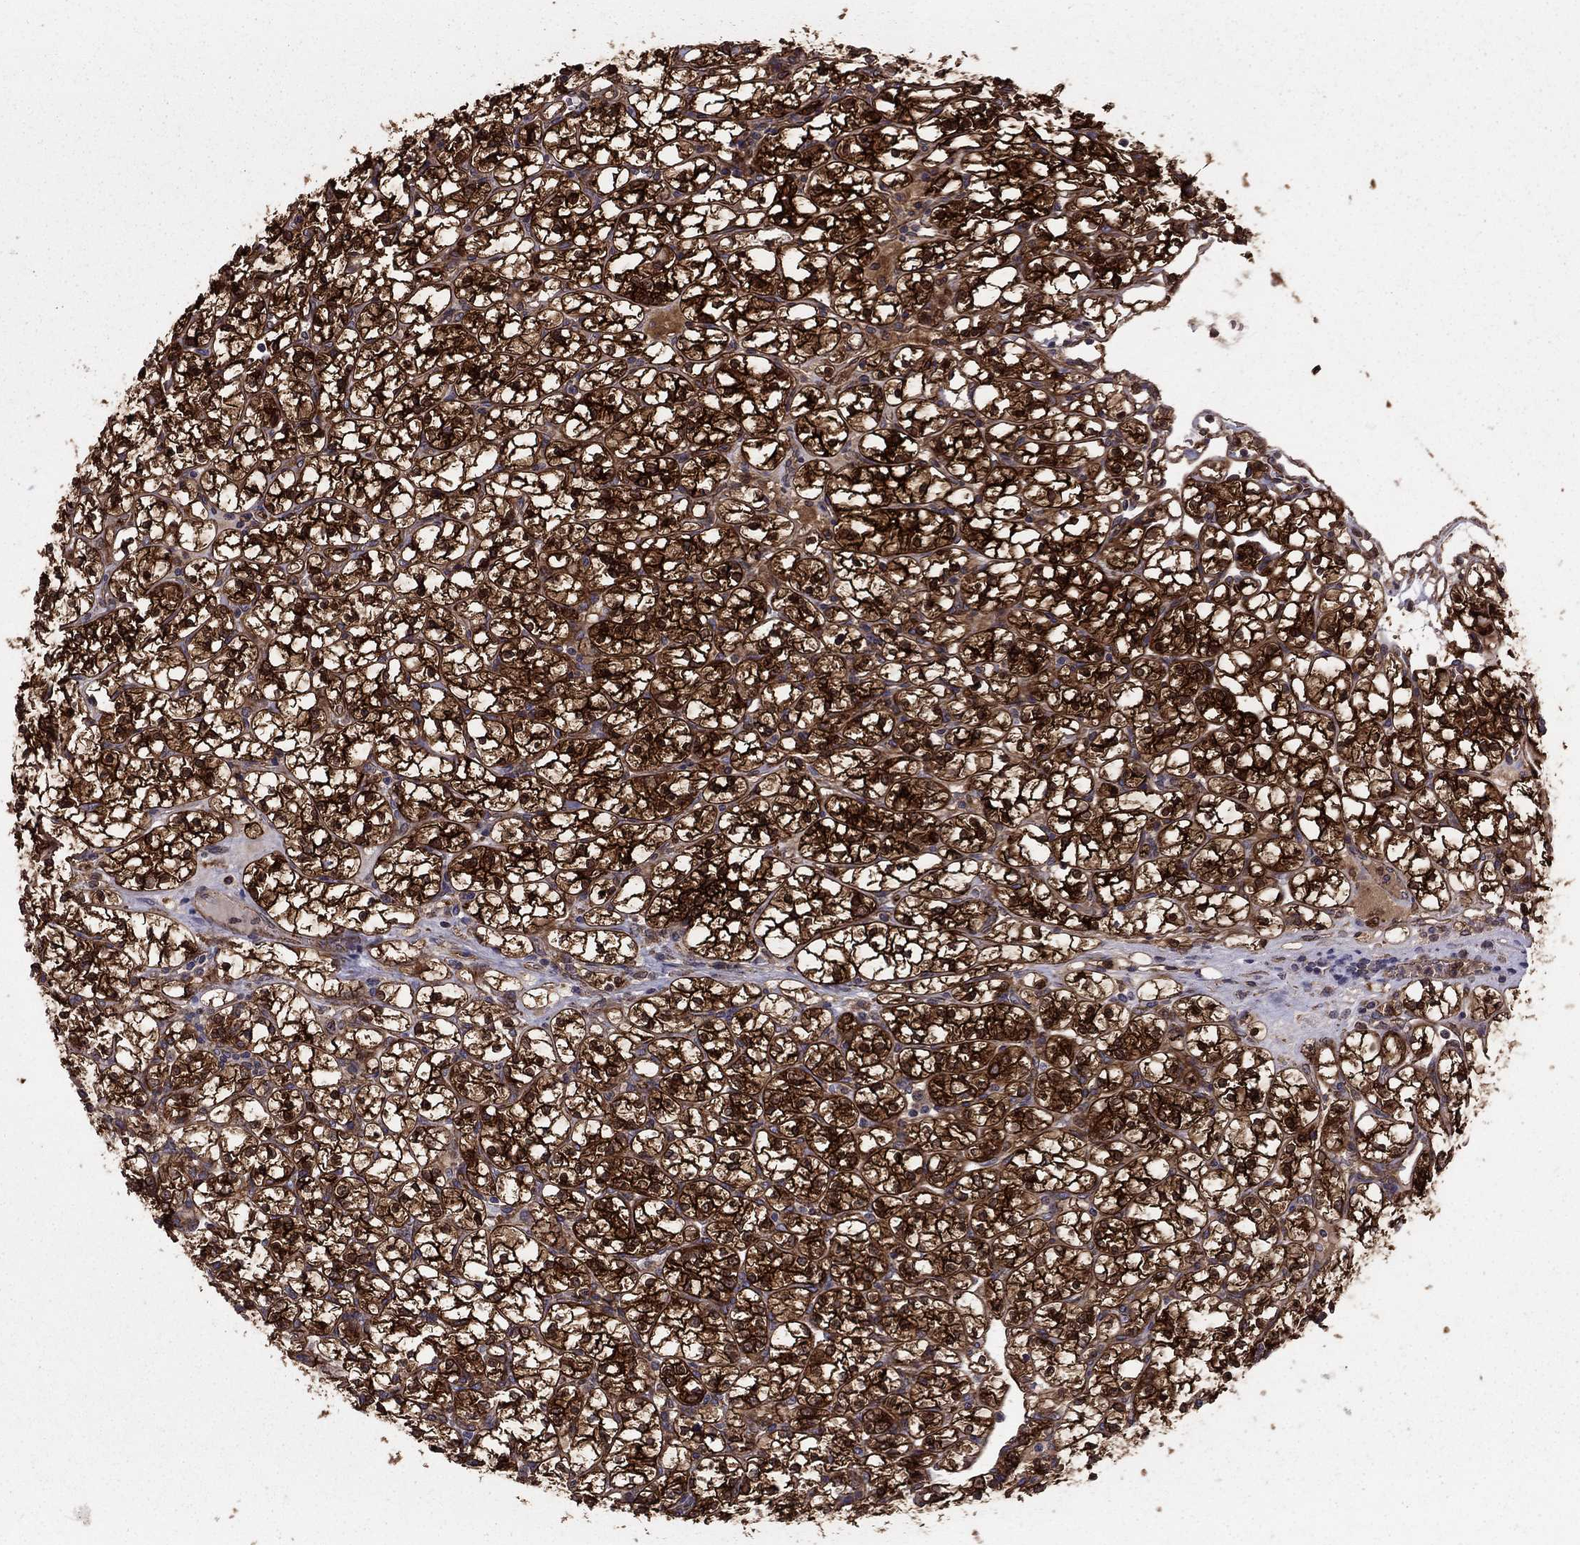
{"staining": {"intensity": "strong", "quantity": ">75%", "location": "cytoplasmic/membranous"}, "tissue": "renal cancer", "cell_type": "Tumor cells", "image_type": "cancer", "snomed": [{"axis": "morphology", "description": "Adenocarcinoma, NOS"}, {"axis": "topography", "description": "Kidney"}], "caption": "Renal adenocarcinoma stained with a brown dye exhibits strong cytoplasmic/membranous positive expression in about >75% of tumor cells.", "gene": "SHMT1", "patient": {"sex": "female", "age": 89}}